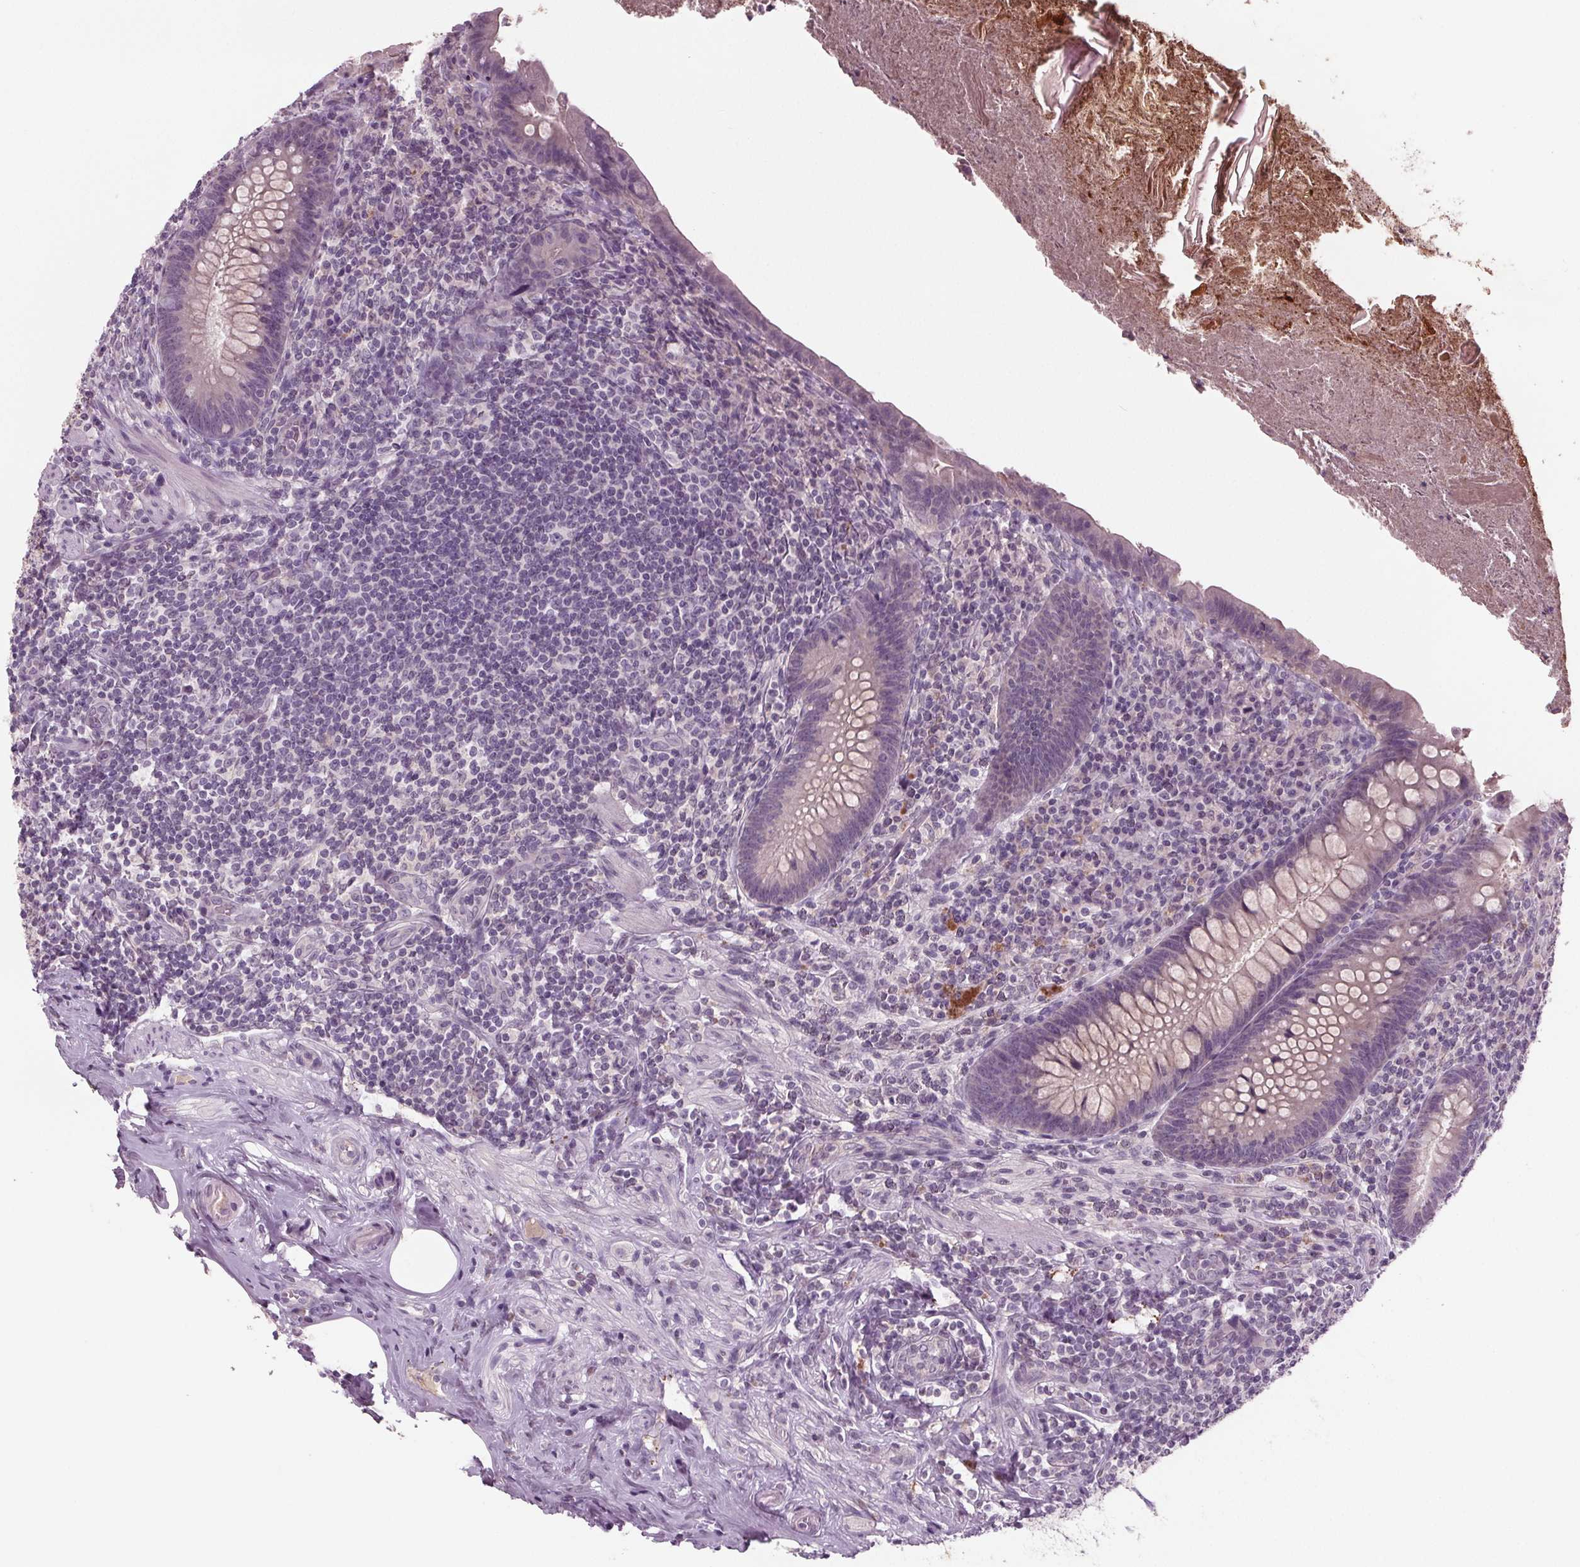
{"staining": {"intensity": "negative", "quantity": "none", "location": "none"}, "tissue": "appendix", "cell_type": "Glandular cells", "image_type": "normal", "snomed": [{"axis": "morphology", "description": "Normal tissue, NOS"}, {"axis": "topography", "description": "Appendix"}], "caption": "A high-resolution micrograph shows immunohistochemistry staining of unremarkable appendix, which reveals no significant positivity in glandular cells.", "gene": "BHLHE22", "patient": {"sex": "male", "age": 47}}